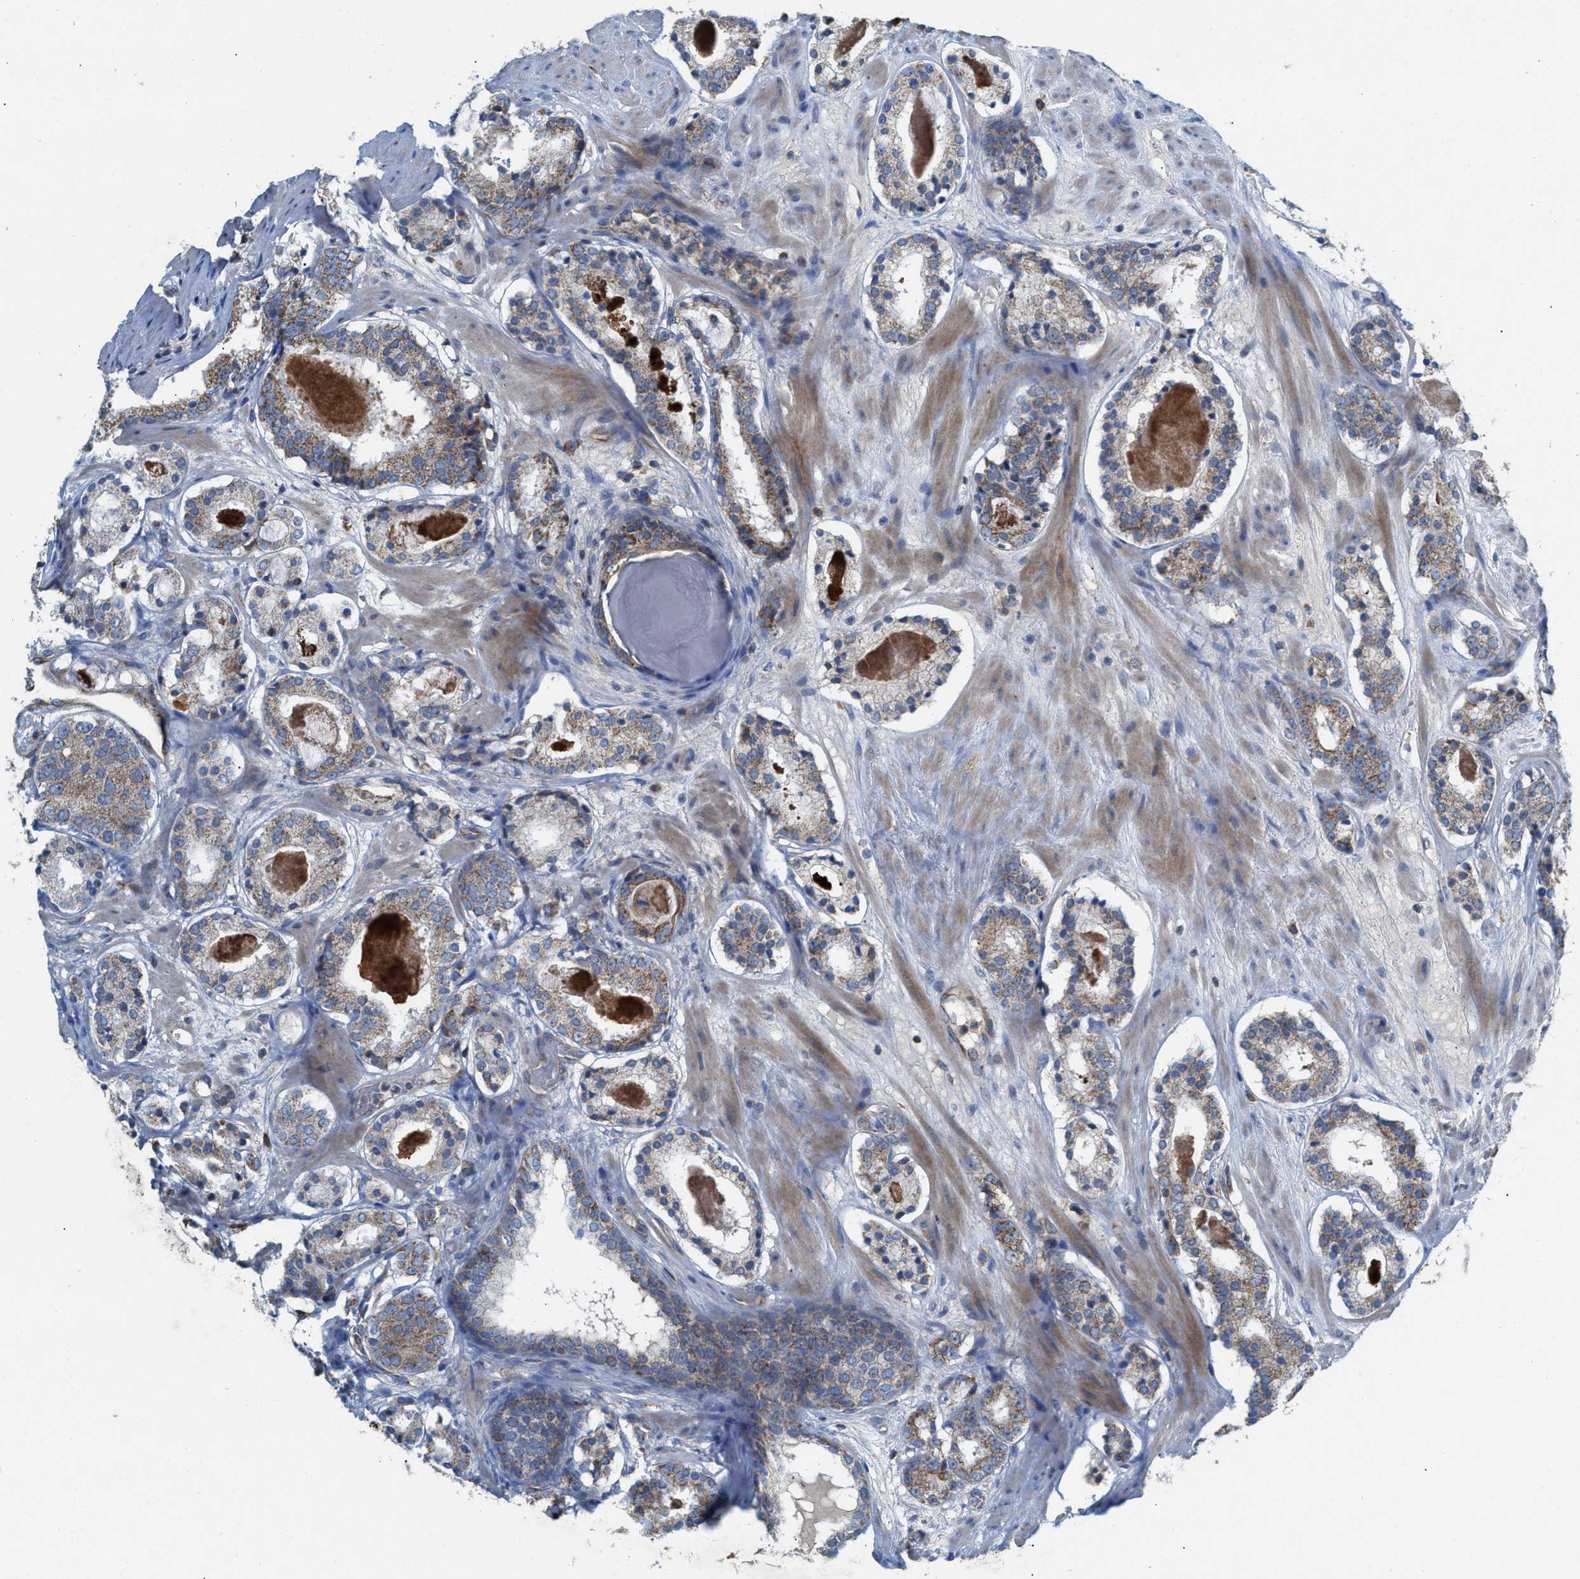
{"staining": {"intensity": "moderate", "quantity": "25%-75%", "location": "cytoplasmic/membranous"}, "tissue": "prostate cancer", "cell_type": "Tumor cells", "image_type": "cancer", "snomed": [{"axis": "morphology", "description": "Adenocarcinoma, Low grade"}, {"axis": "topography", "description": "Prostate"}], "caption": "A high-resolution image shows IHC staining of low-grade adenocarcinoma (prostate), which shows moderate cytoplasmic/membranous staining in approximately 25%-75% of tumor cells. (brown staining indicates protein expression, while blue staining denotes nuclei).", "gene": "MRM1", "patient": {"sex": "male", "age": 69}}